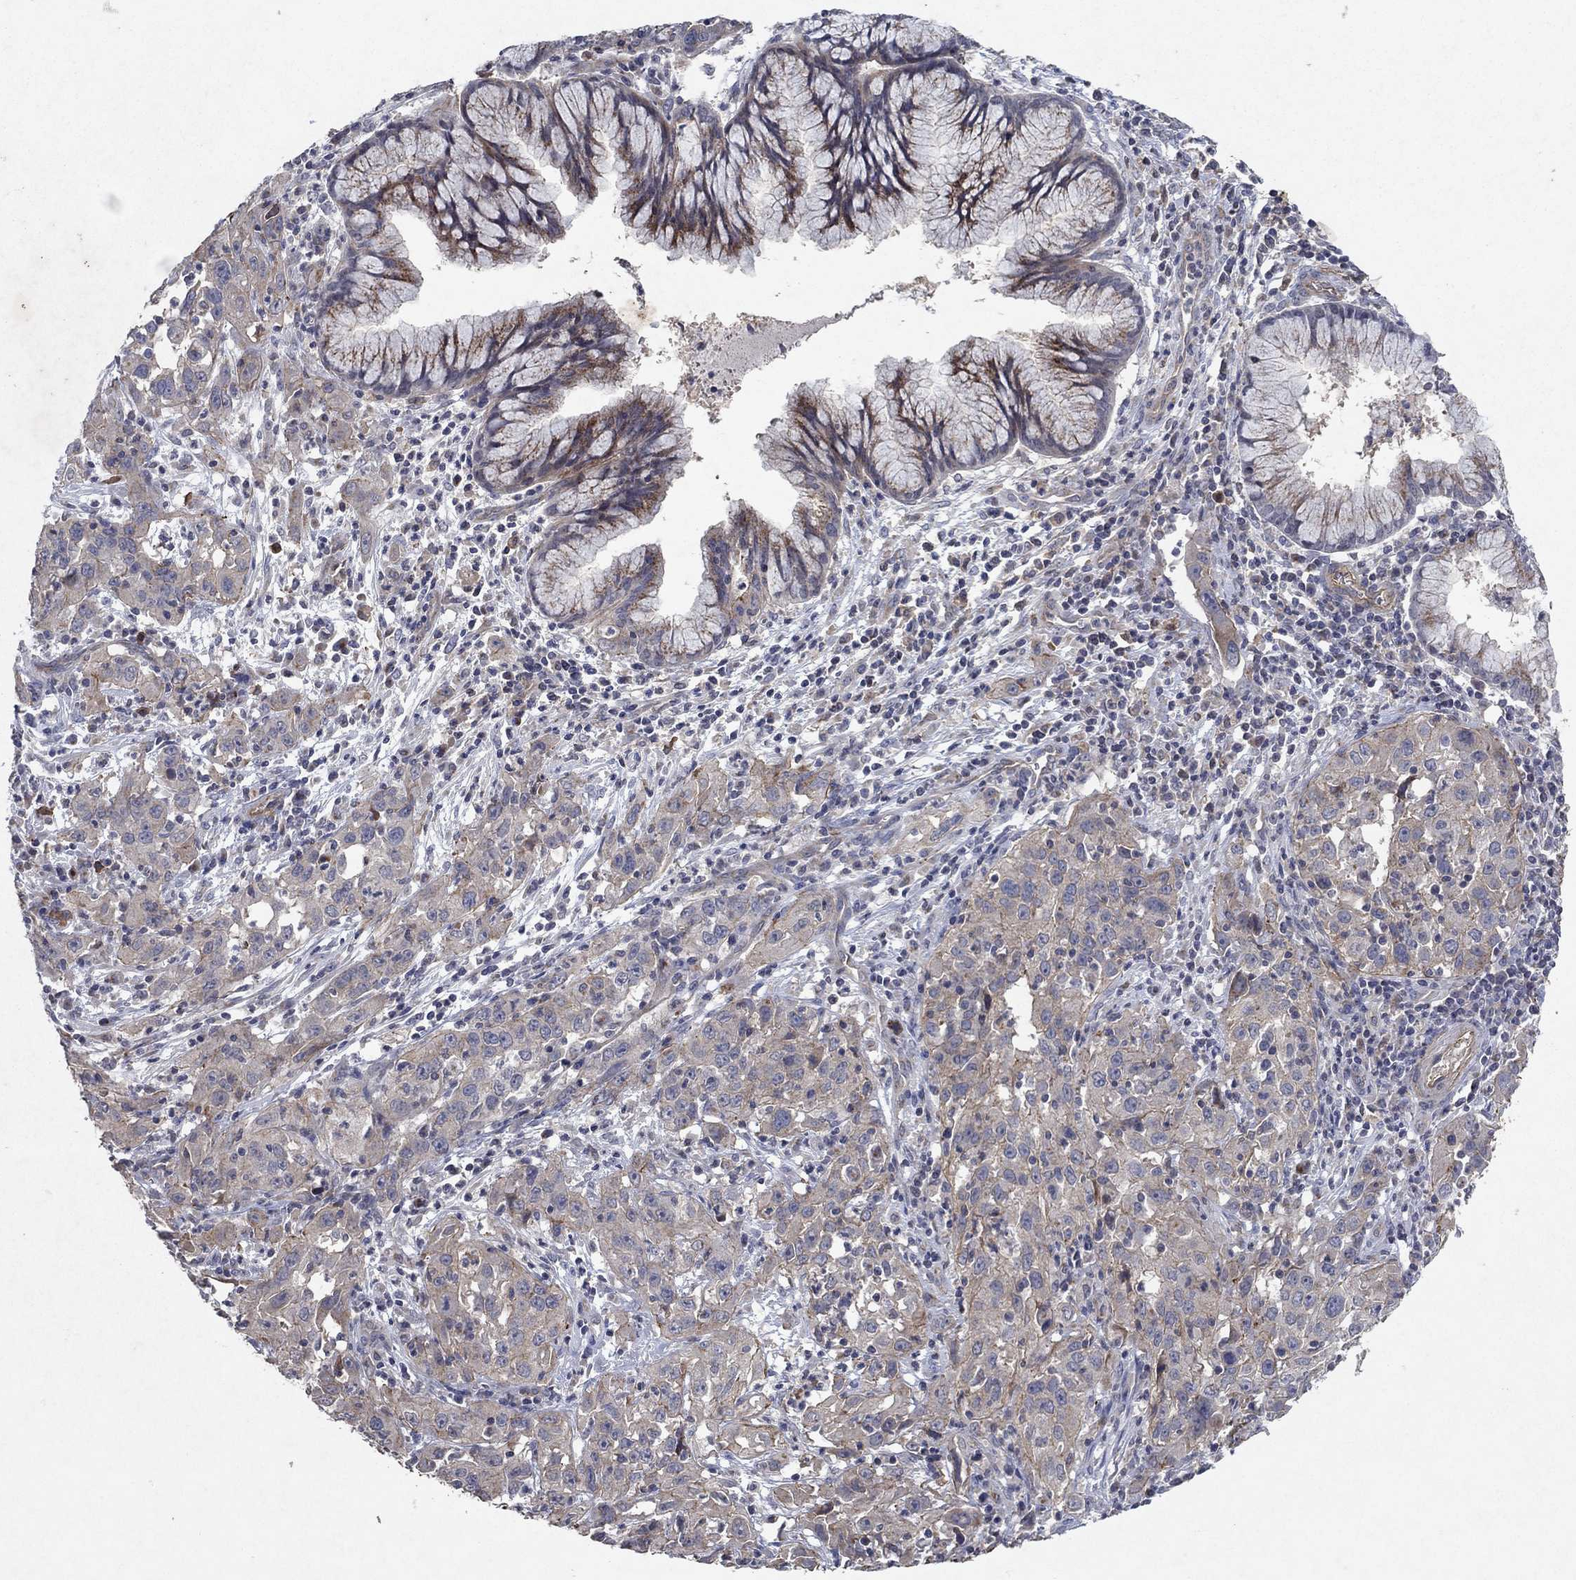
{"staining": {"intensity": "weak", "quantity": "25%-75%", "location": "cytoplasmic/membranous"}, "tissue": "cervical cancer", "cell_type": "Tumor cells", "image_type": "cancer", "snomed": [{"axis": "morphology", "description": "Squamous cell carcinoma, NOS"}, {"axis": "topography", "description": "Cervix"}], "caption": "Tumor cells exhibit weak cytoplasmic/membranous expression in about 25%-75% of cells in squamous cell carcinoma (cervical).", "gene": "FRG1", "patient": {"sex": "female", "age": 32}}